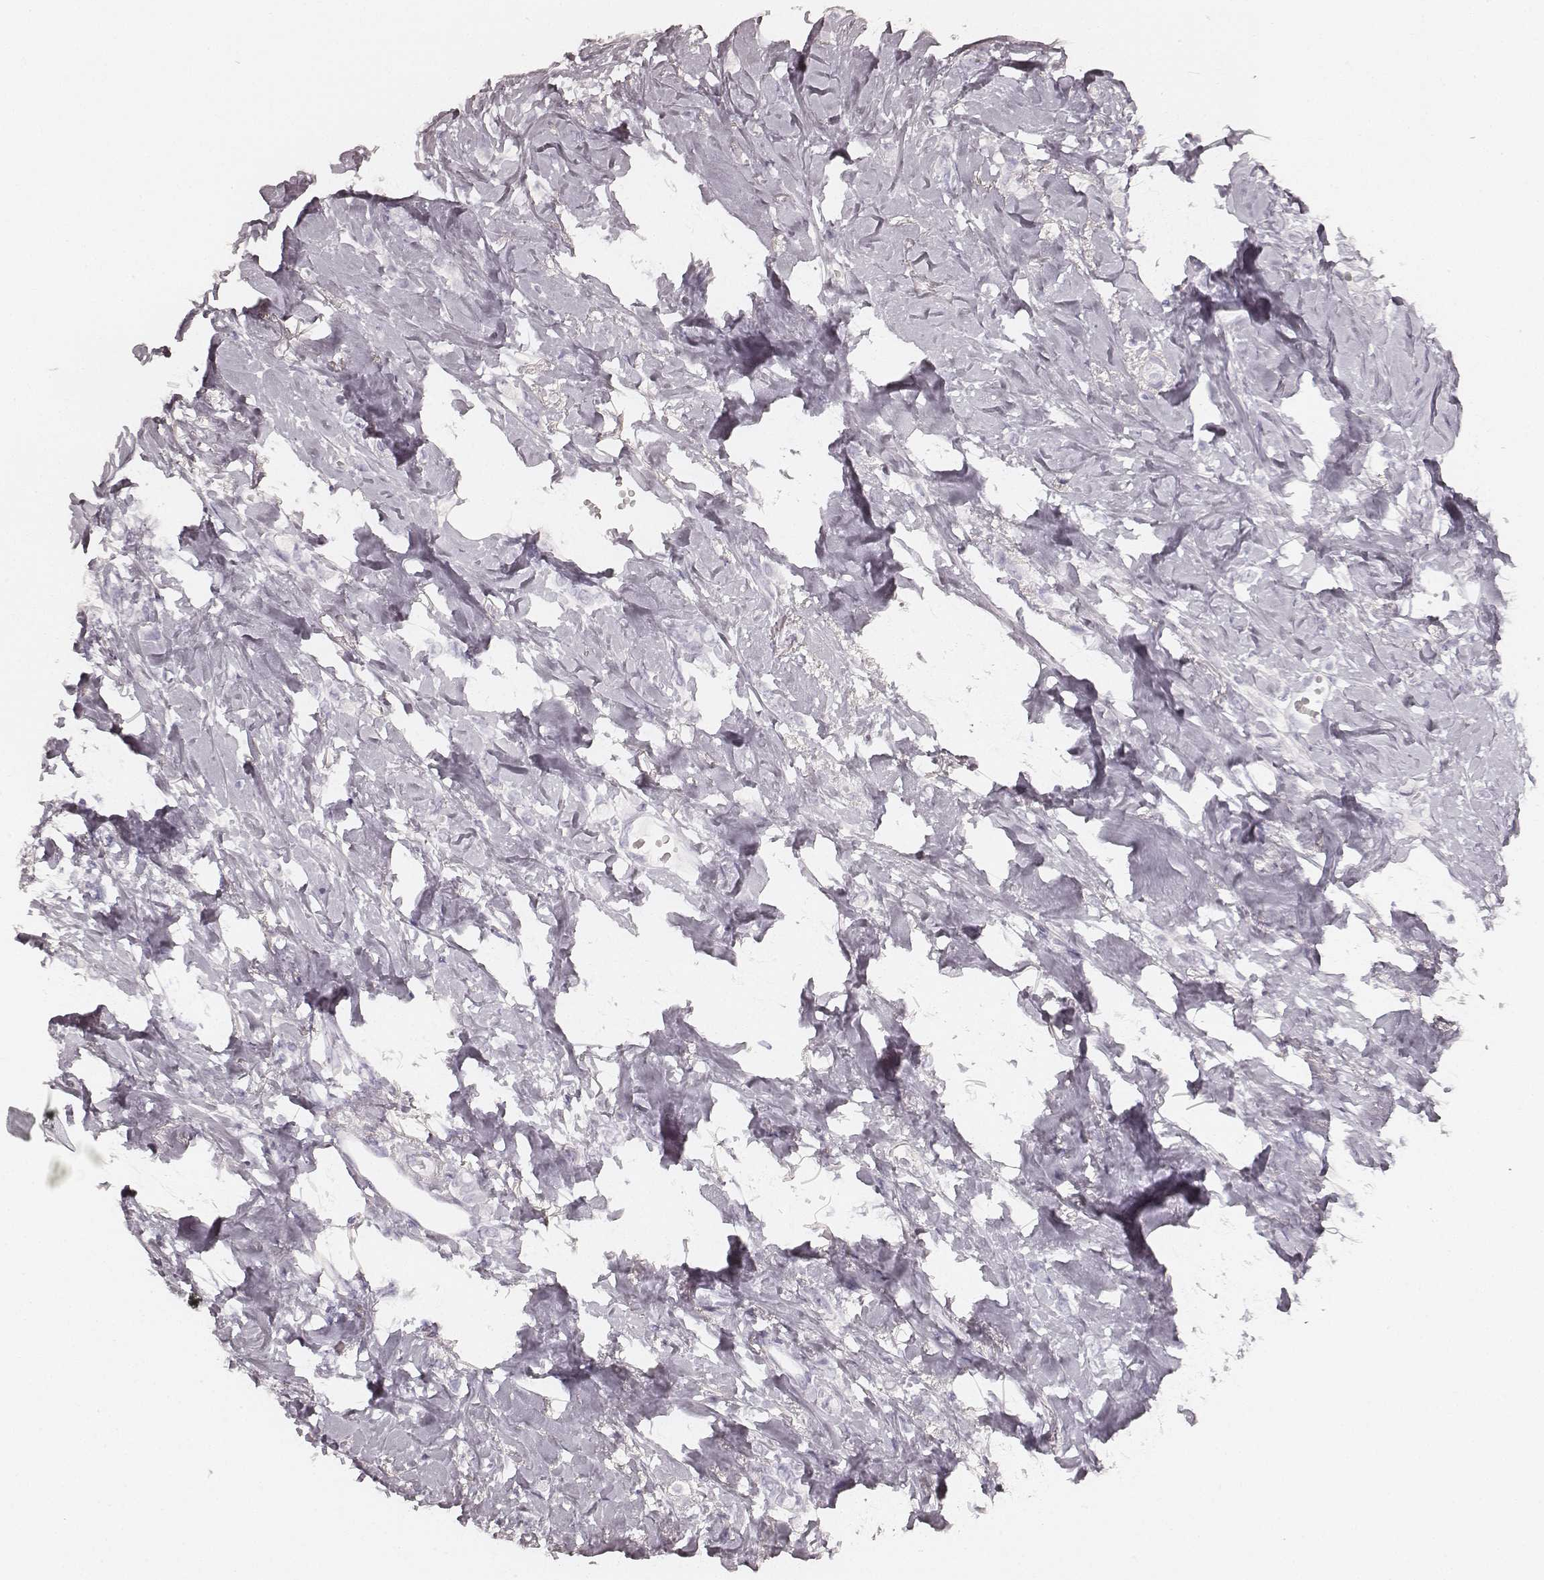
{"staining": {"intensity": "negative", "quantity": "none", "location": "none"}, "tissue": "breast cancer", "cell_type": "Tumor cells", "image_type": "cancer", "snomed": [{"axis": "morphology", "description": "Lobular carcinoma"}, {"axis": "topography", "description": "Breast"}], "caption": "IHC histopathology image of breast cancer (lobular carcinoma) stained for a protein (brown), which shows no staining in tumor cells.", "gene": "KRT34", "patient": {"sex": "female", "age": 66}}